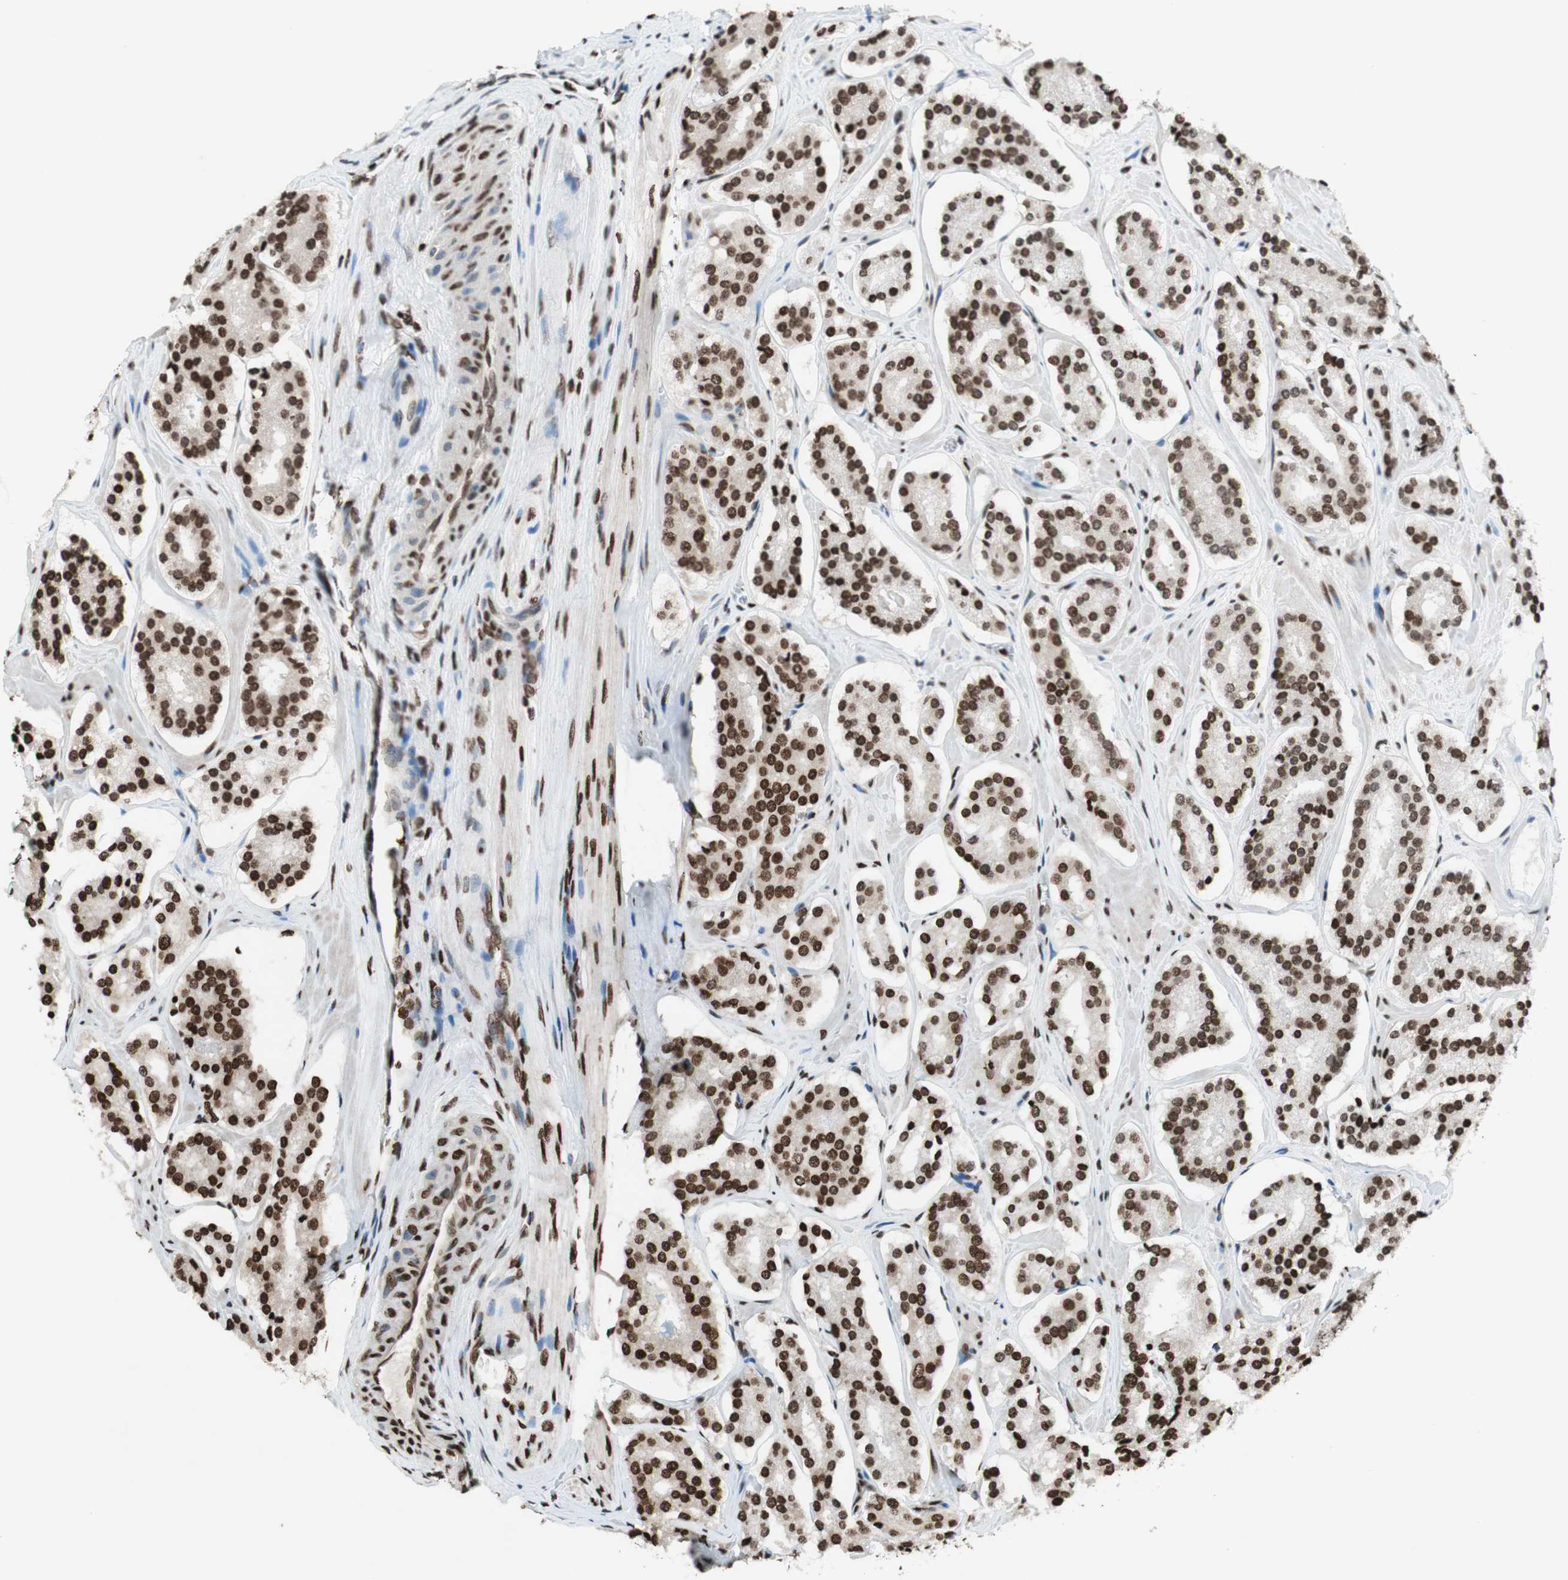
{"staining": {"intensity": "strong", "quantity": ">75%", "location": "nuclear"}, "tissue": "prostate cancer", "cell_type": "Tumor cells", "image_type": "cancer", "snomed": [{"axis": "morphology", "description": "Adenocarcinoma, High grade"}, {"axis": "topography", "description": "Prostate"}], "caption": "Prostate cancer (adenocarcinoma (high-grade)) stained with DAB (3,3'-diaminobenzidine) immunohistochemistry exhibits high levels of strong nuclear positivity in about >75% of tumor cells.", "gene": "NCOA3", "patient": {"sex": "male", "age": 60}}